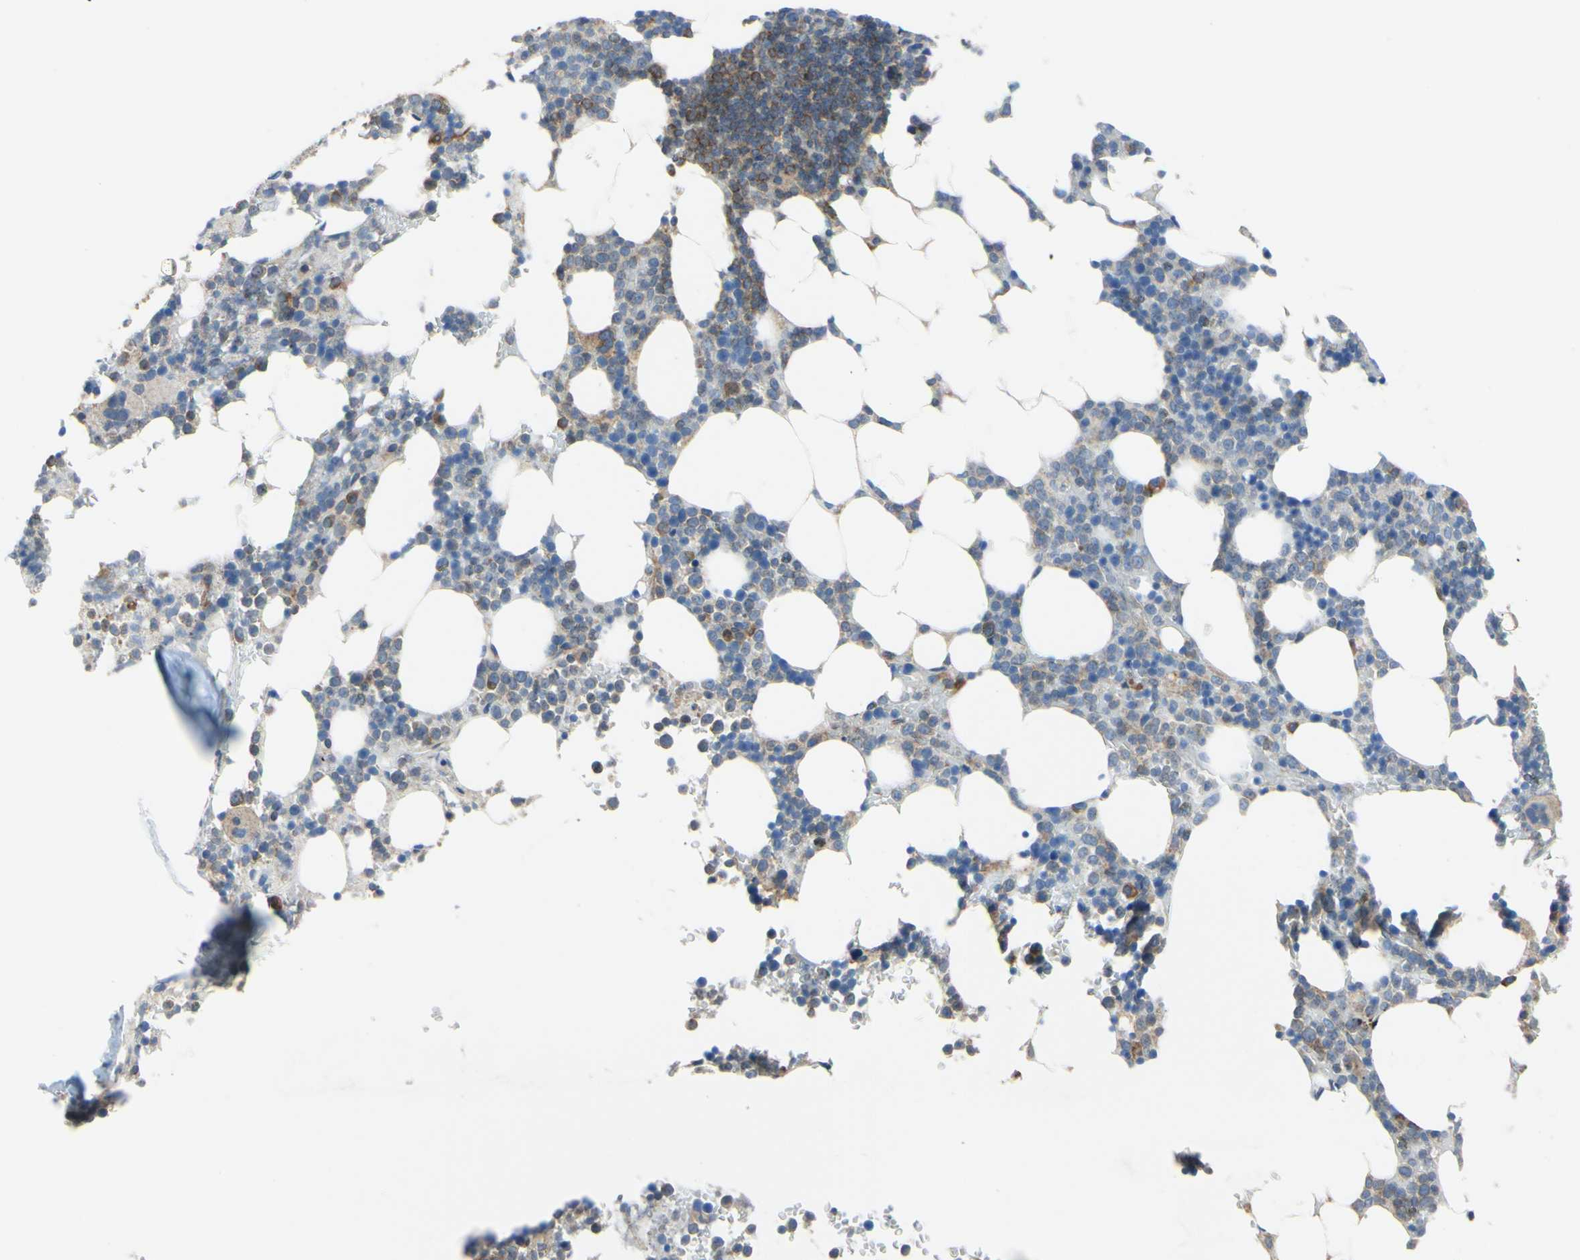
{"staining": {"intensity": "moderate", "quantity": "25%-75%", "location": "cytoplasmic/membranous"}, "tissue": "bone marrow", "cell_type": "Hematopoietic cells", "image_type": "normal", "snomed": [{"axis": "morphology", "description": "Normal tissue, NOS"}, {"axis": "topography", "description": "Bone marrow"}], "caption": "IHC photomicrograph of benign bone marrow: human bone marrow stained using immunohistochemistry reveals medium levels of moderate protein expression localized specifically in the cytoplasmic/membranous of hematopoietic cells, appearing as a cytoplasmic/membranous brown color.", "gene": "BECN1", "patient": {"sex": "female", "age": 73}}